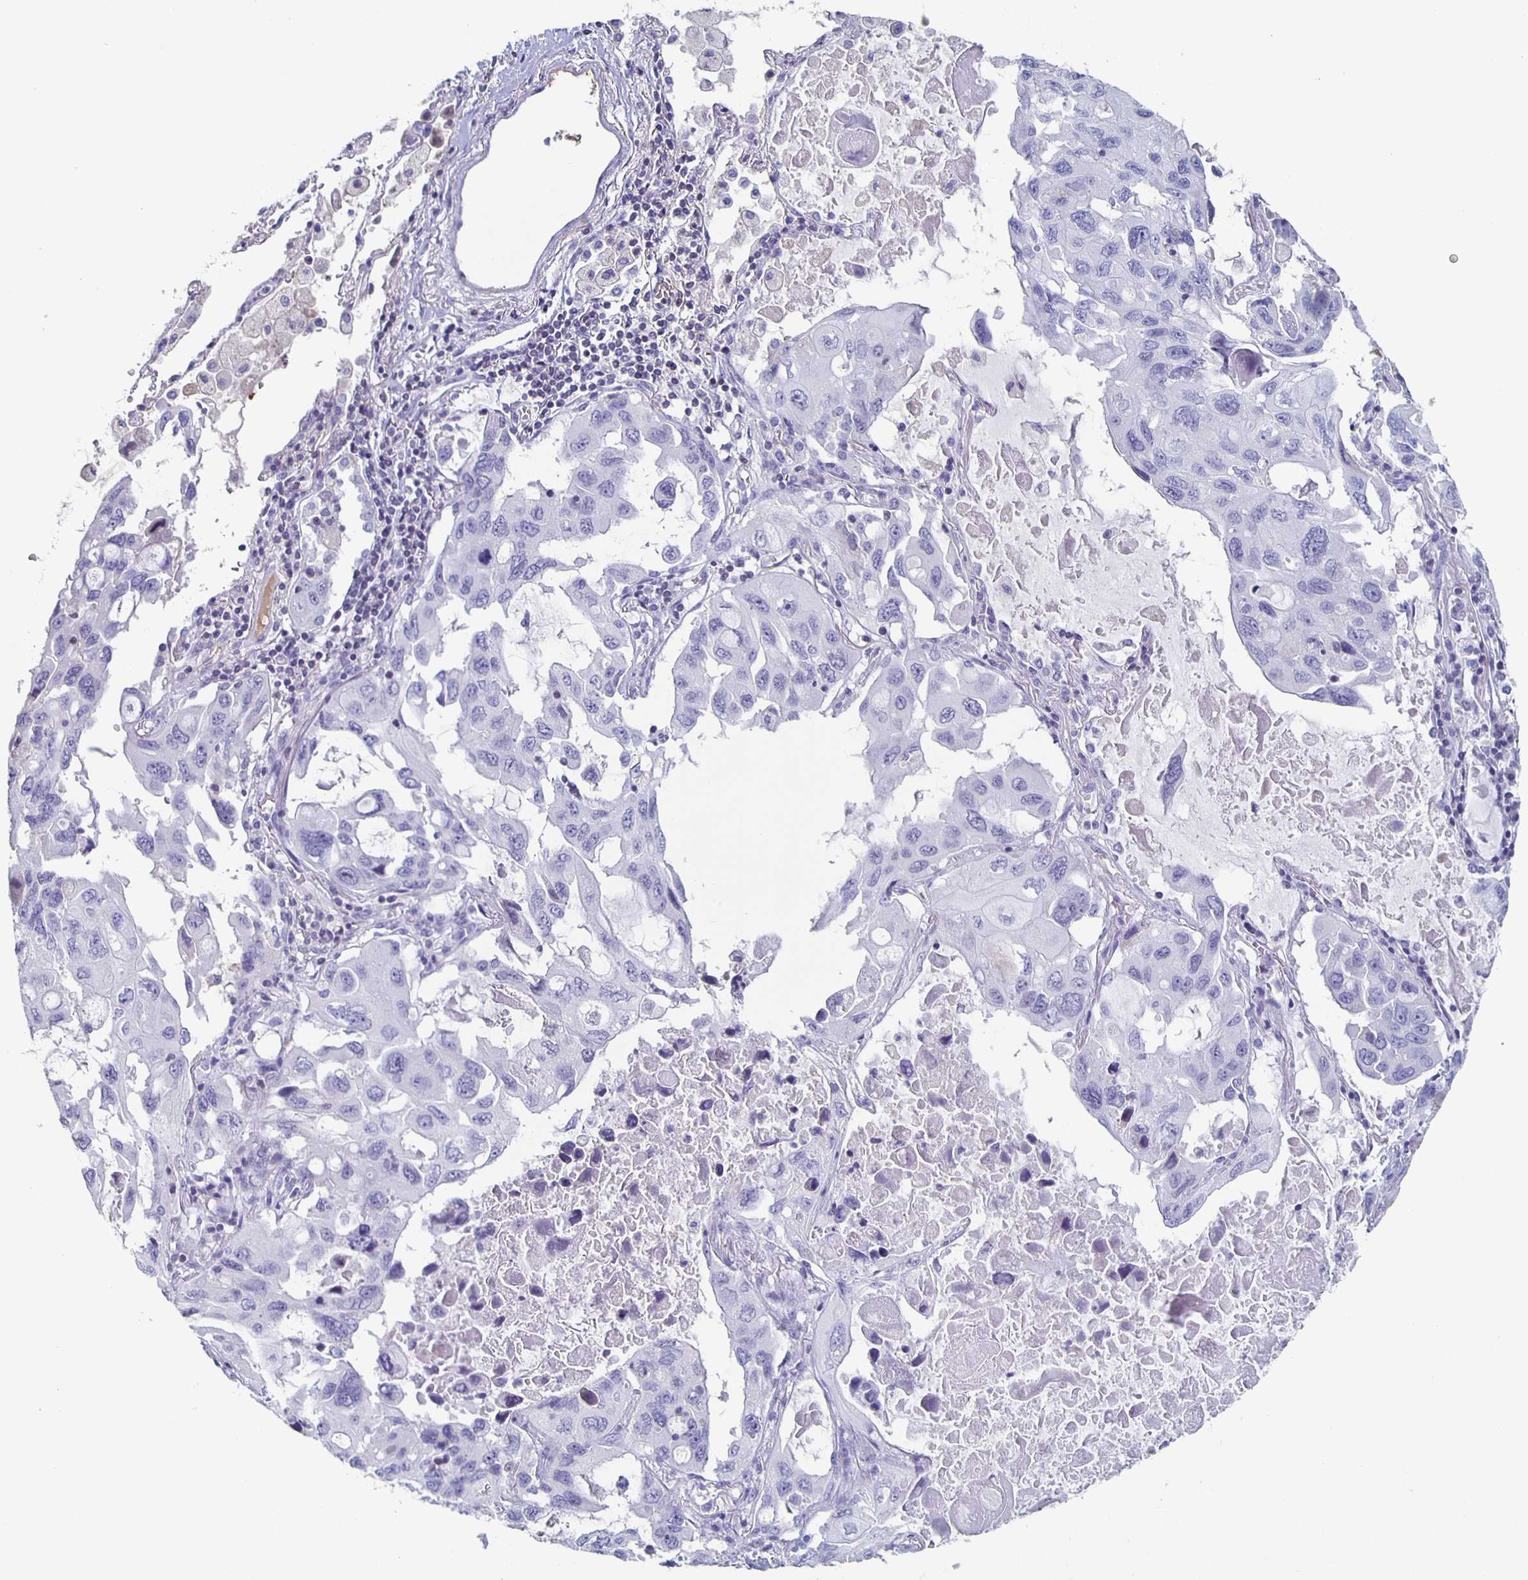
{"staining": {"intensity": "negative", "quantity": "none", "location": "none"}, "tissue": "lung cancer", "cell_type": "Tumor cells", "image_type": "cancer", "snomed": [{"axis": "morphology", "description": "Squamous cell carcinoma, NOS"}, {"axis": "topography", "description": "Lung"}], "caption": "Immunohistochemical staining of lung squamous cell carcinoma demonstrates no significant expression in tumor cells. (IHC, brightfield microscopy, high magnification).", "gene": "FGA", "patient": {"sex": "female", "age": 73}}